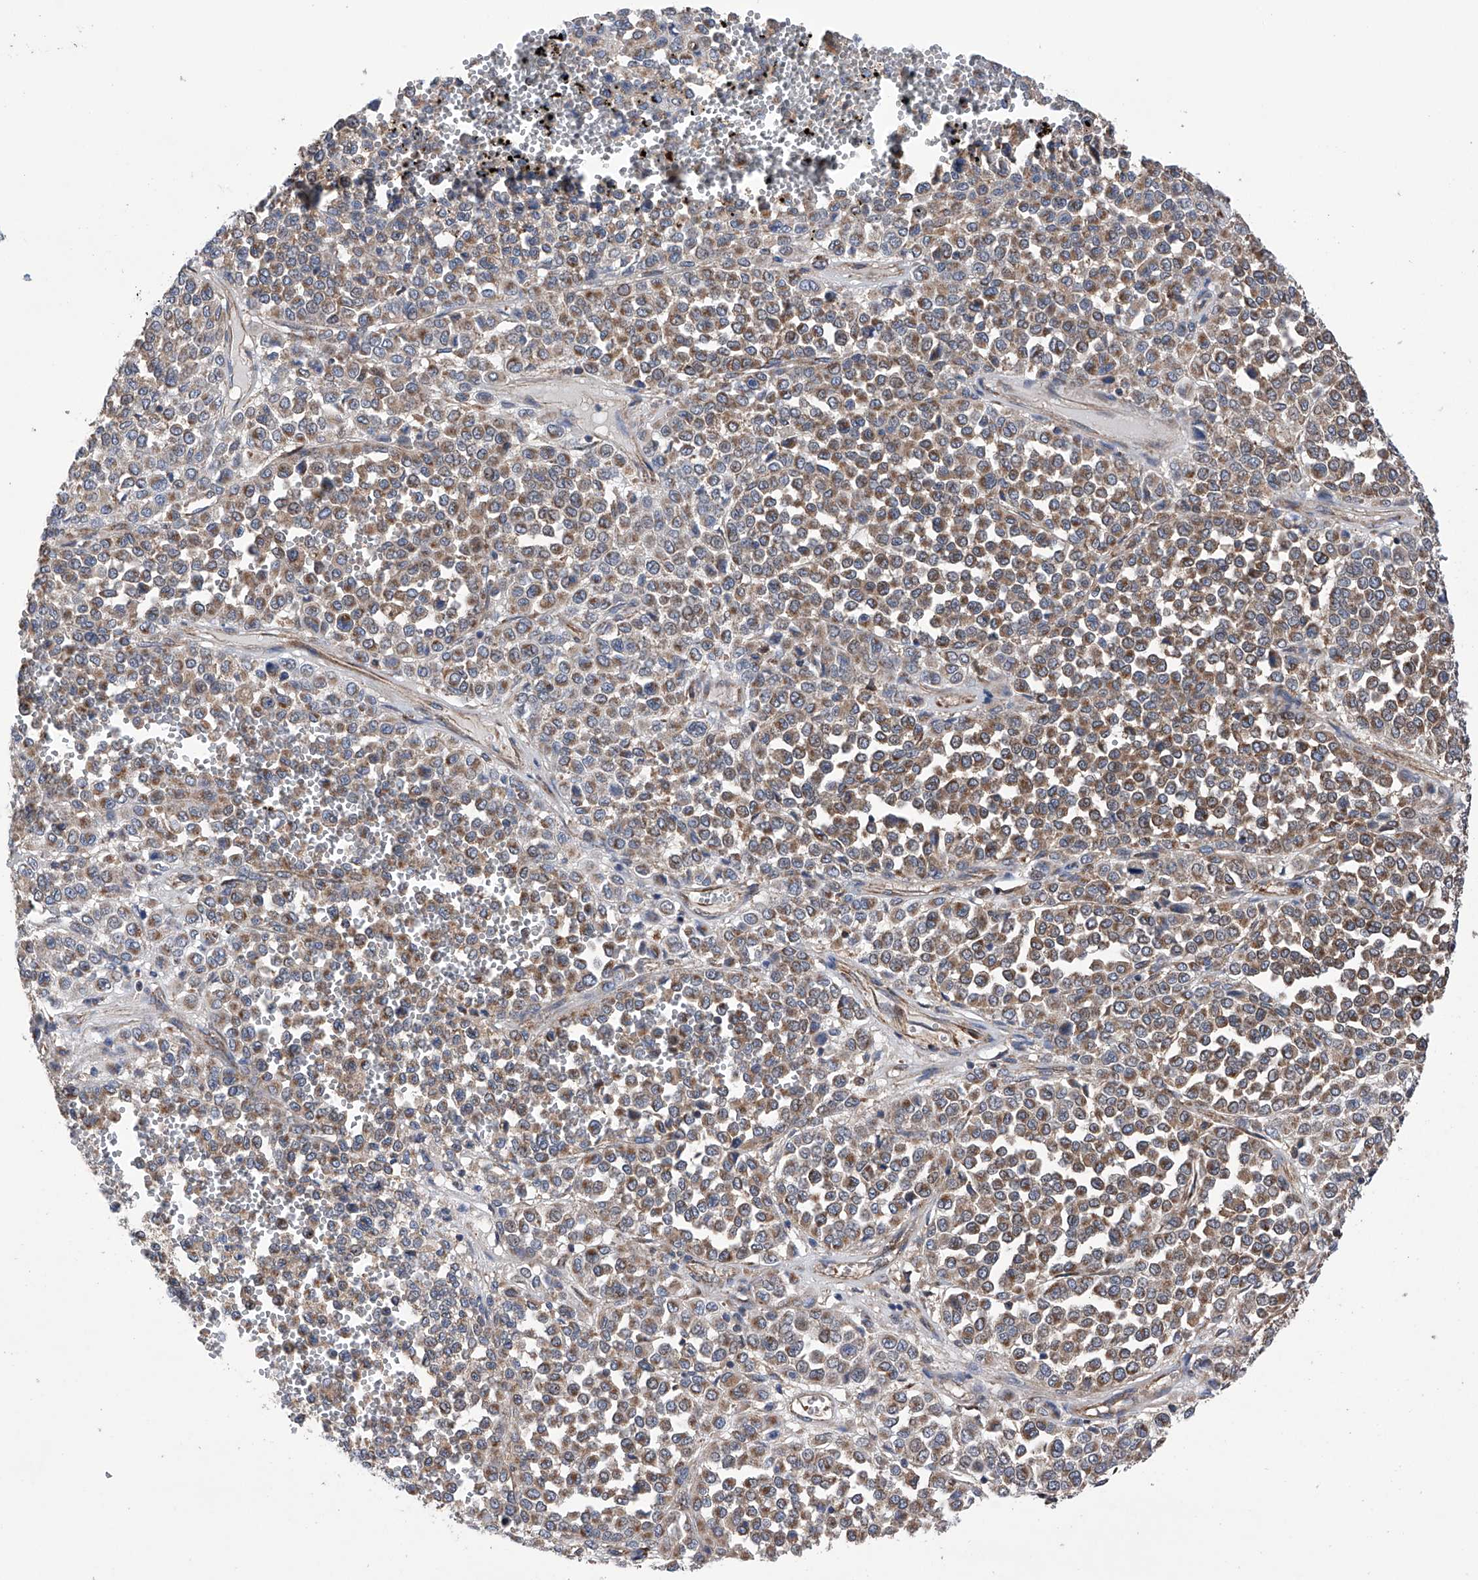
{"staining": {"intensity": "moderate", "quantity": ">75%", "location": "cytoplasmic/membranous"}, "tissue": "melanoma", "cell_type": "Tumor cells", "image_type": "cancer", "snomed": [{"axis": "morphology", "description": "Malignant melanoma, Metastatic site"}, {"axis": "topography", "description": "Pancreas"}], "caption": "Protein staining demonstrates moderate cytoplasmic/membranous staining in approximately >75% of tumor cells in malignant melanoma (metastatic site).", "gene": "EFCAB2", "patient": {"sex": "female", "age": 30}}